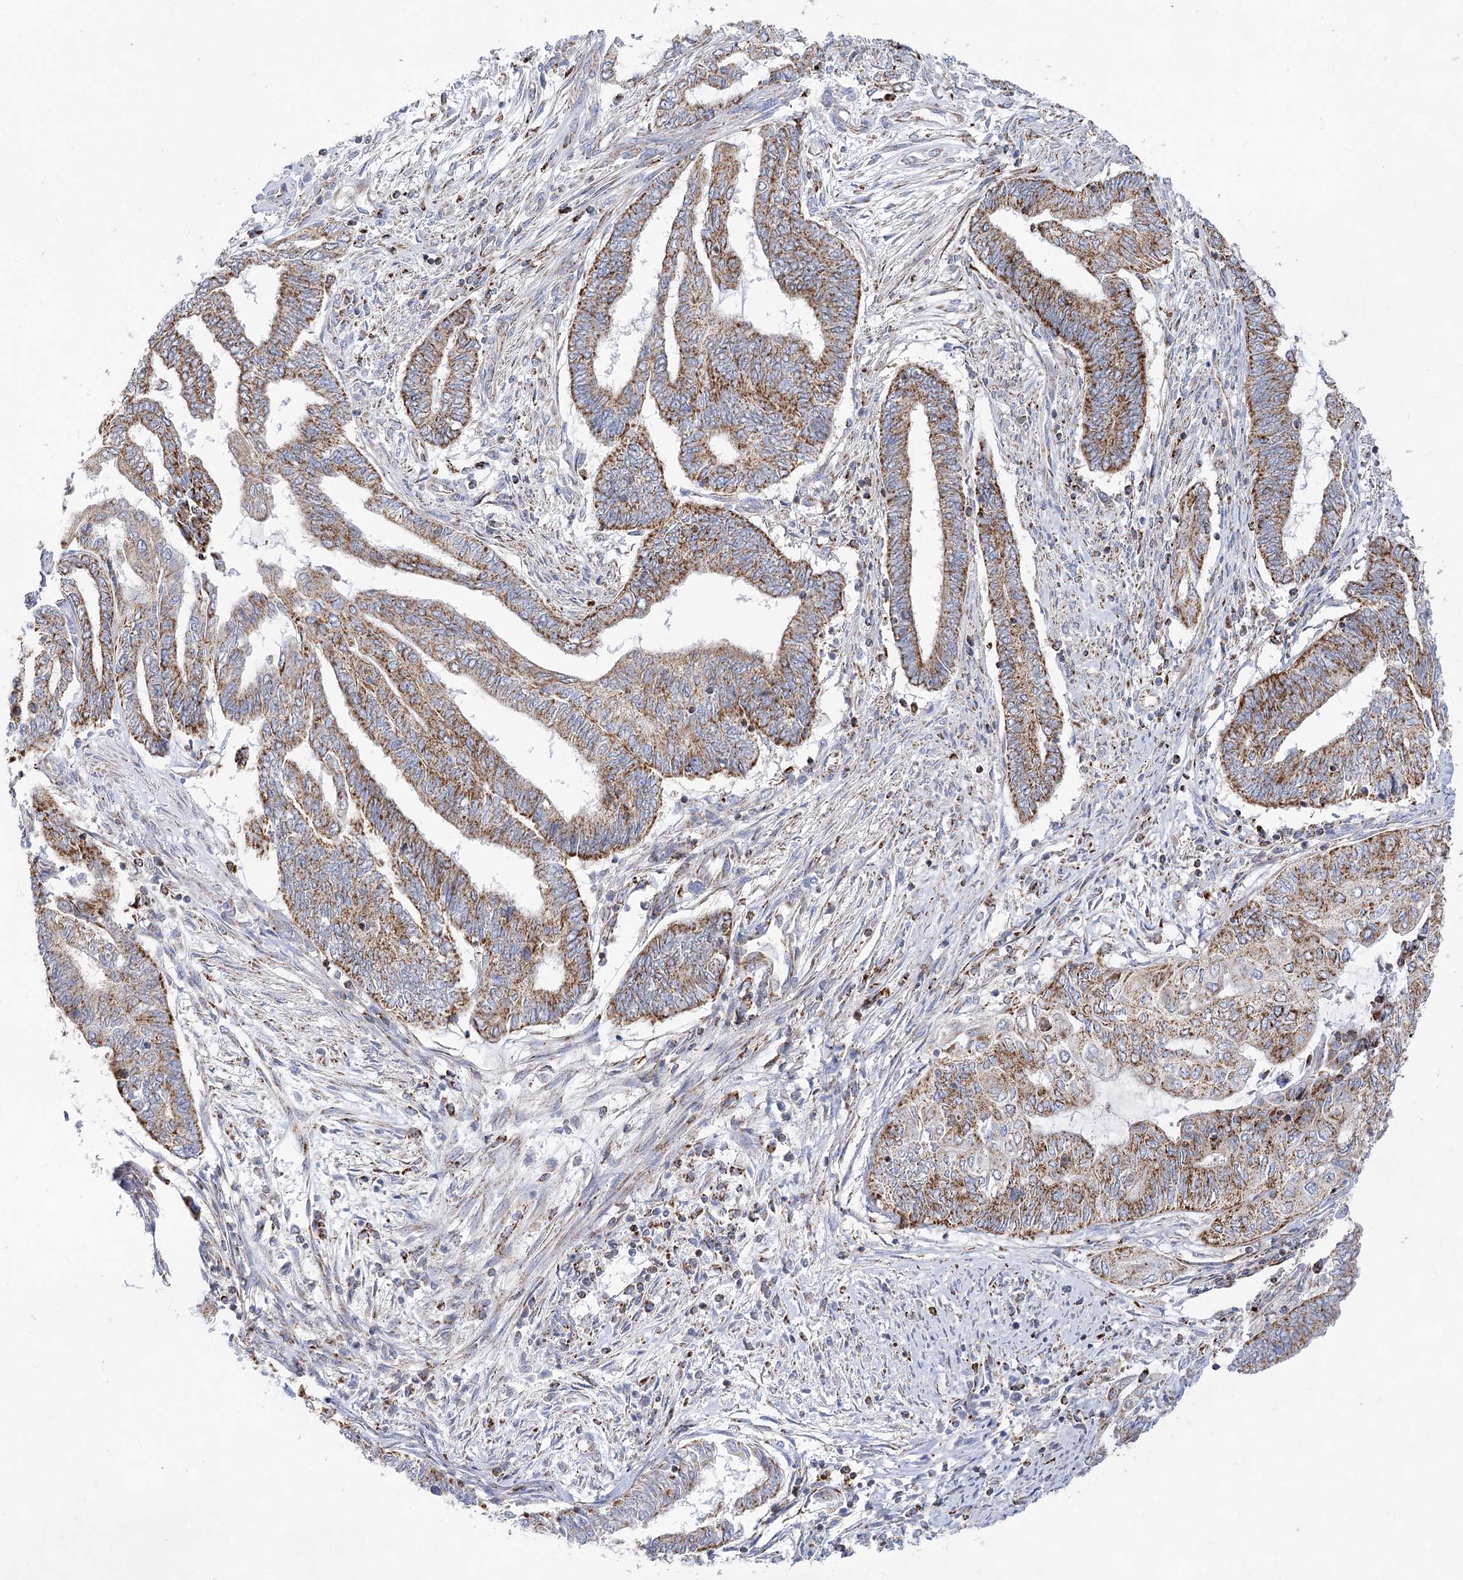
{"staining": {"intensity": "moderate", "quantity": ">75%", "location": "cytoplasmic/membranous"}, "tissue": "endometrial cancer", "cell_type": "Tumor cells", "image_type": "cancer", "snomed": [{"axis": "morphology", "description": "Adenocarcinoma, NOS"}, {"axis": "topography", "description": "Uterus"}, {"axis": "topography", "description": "Endometrium"}], "caption": "Endometrial cancer (adenocarcinoma) was stained to show a protein in brown. There is medium levels of moderate cytoplasmic/membranous staining in approximately >75% of tumor cells.", "gene": "NADK2", "patient": {"sex": "female", "age": 70}}